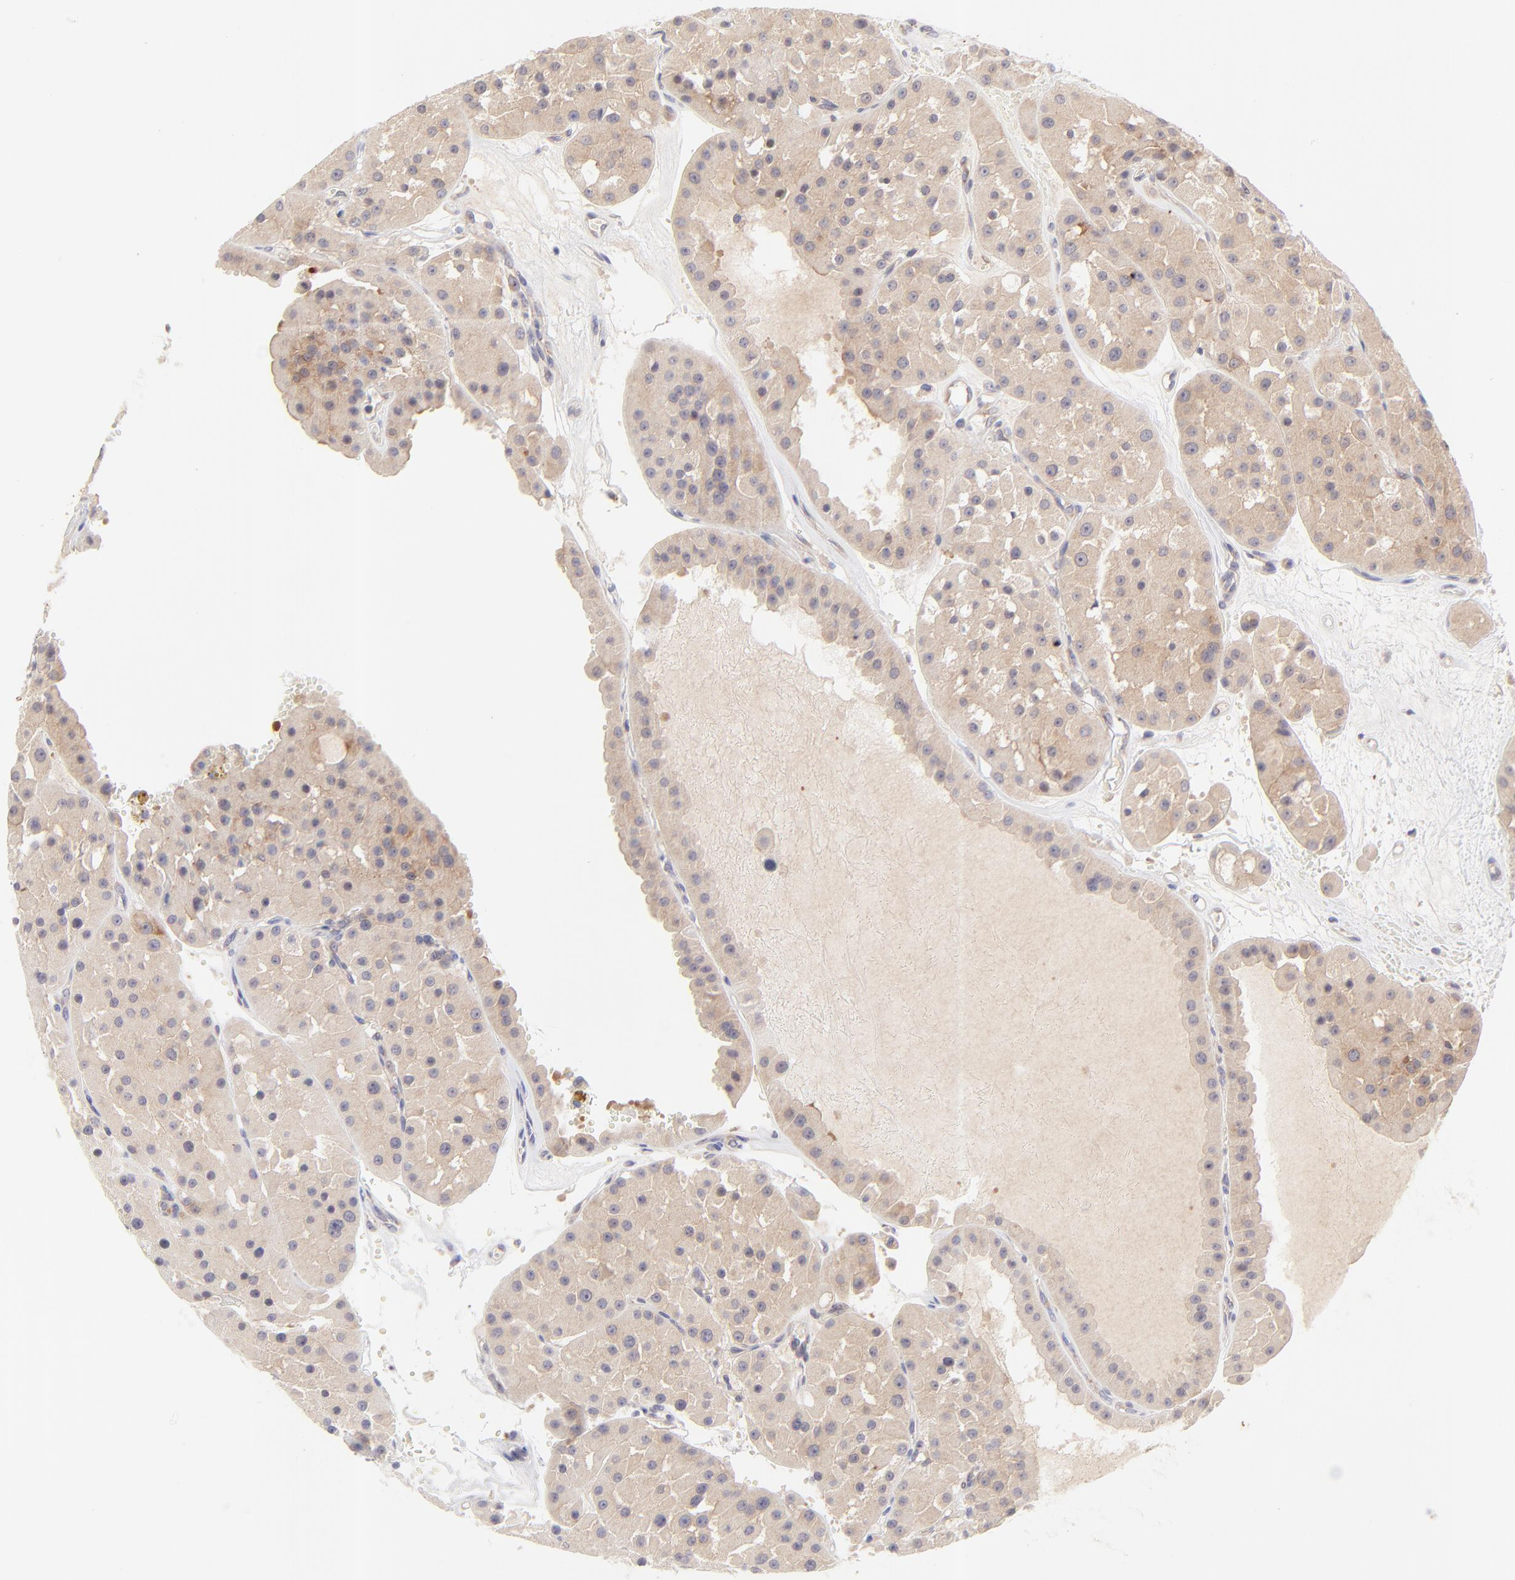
{"staining": {"intensity": "moderate", "quantity": ">75%", "location": "cytoplasmic/membranous"}, "tissue": "renal cancer", "cell_type": "Tumor cells", "image_type": "cancer", "snomed": [{"axis": "morphology", "description": "Adenocarcinoma, uncertain malignant potential"}, {"axis": "topography", "description": "Kidney"}], "caption": "Protein staining demonstrates moderate cytoplasmic/membranous staining in approximately >75% of tumor cells in renal cancer.", "gene": "TNRC6B", "patient": {"sex": "male", "age": 63}}